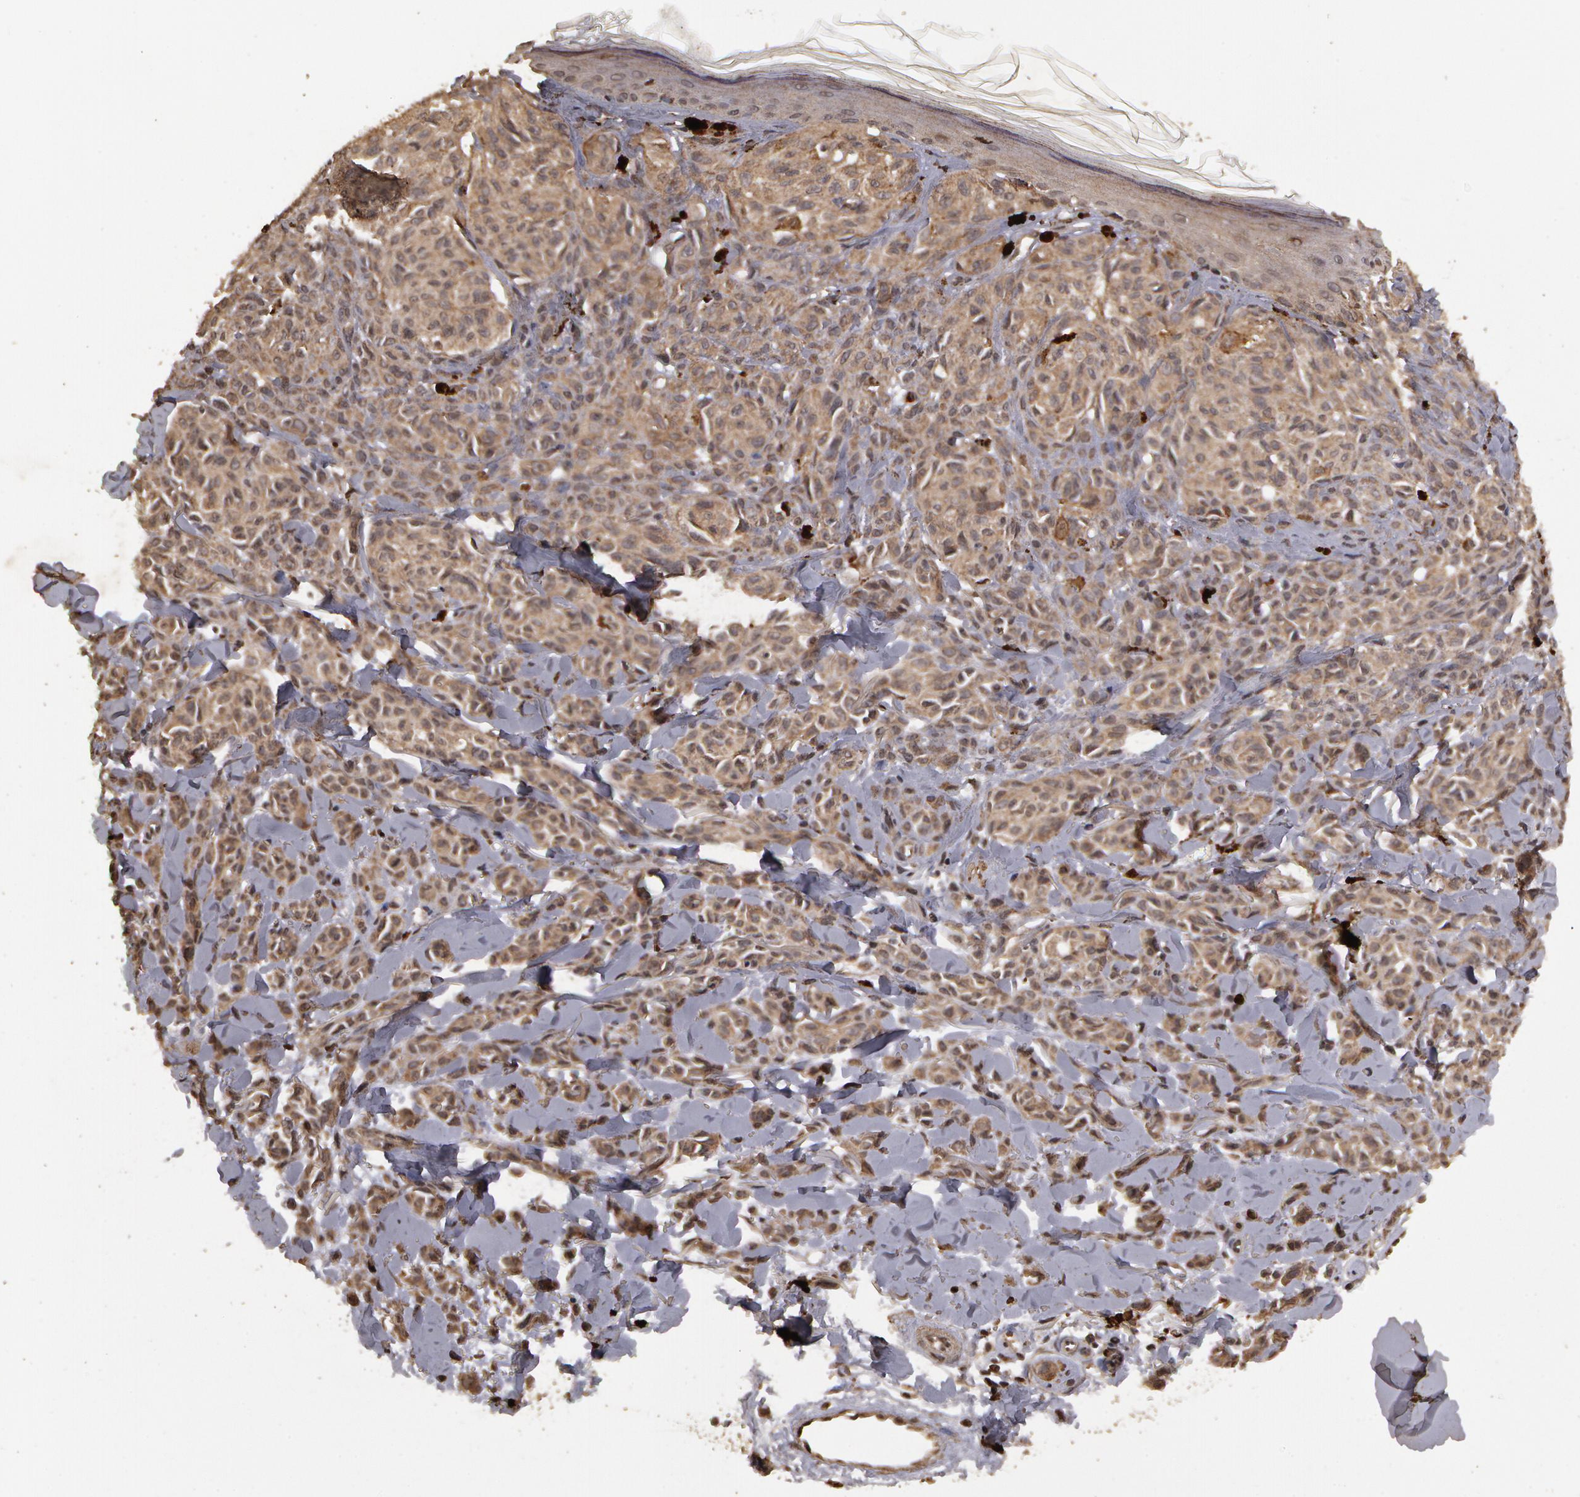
{"staining": {"intensity": "weak", "quantity": ">75%", "location": "cytoplasmic/membranous"}, "tissue": "melanoma", "cell_type": "Tumor cells", "image_type": "cancer", "snomed": [{"axis": "morphology", "description": "Malignant melanoma, NOS"}, {"axis": "topography", "description": "Skin"}], "caption": "The photomicrograph shows staining of malignant melanoma, revealing weak cytoplasmic/membranous protein staining (brown color) within tumor cells.", "gene": "CALR", "patient": {"sex": "female", "age": 73}}